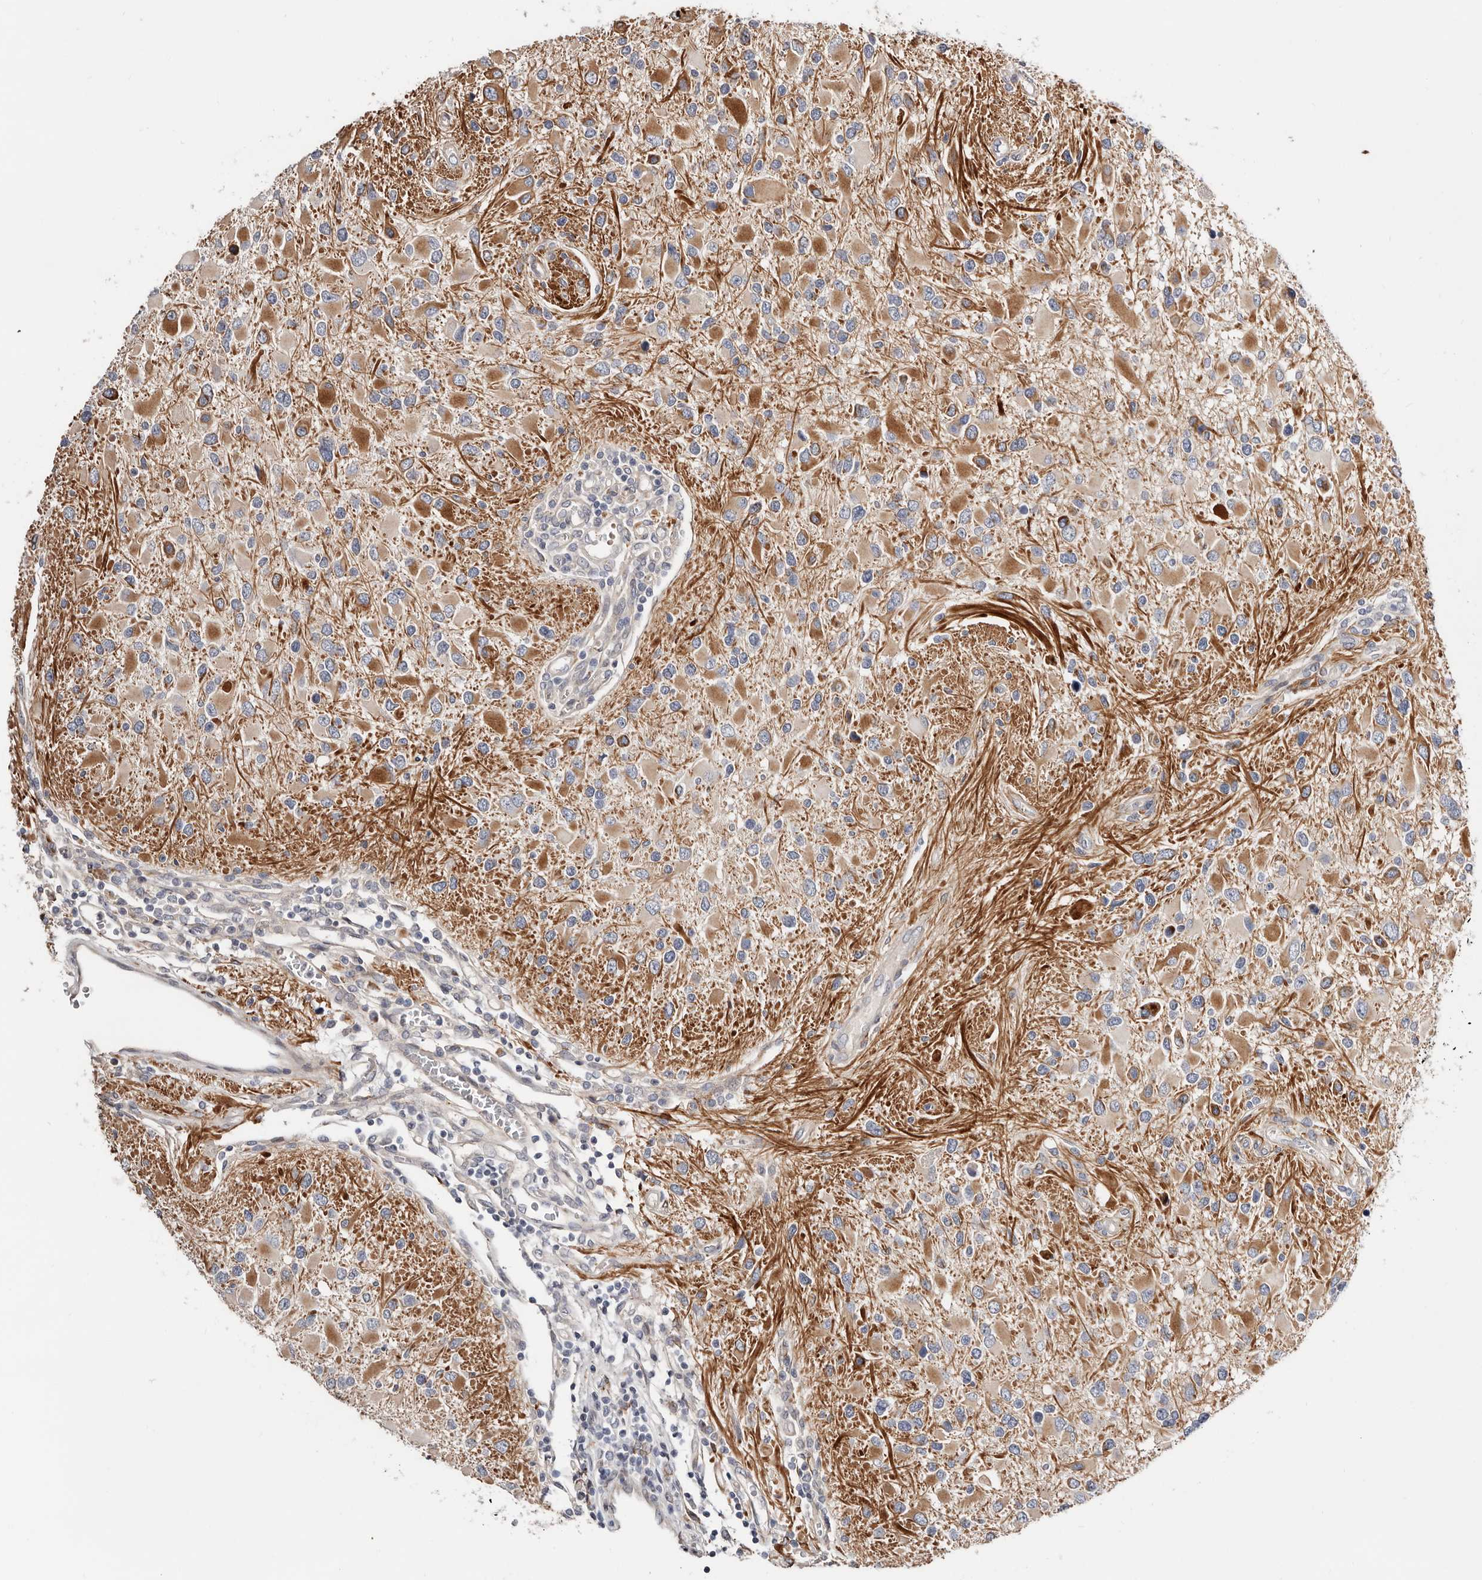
{"staining": {"intensity": "moderate", "quantity": "25%-75%", "location": "cytoplasmic/membranous"}, "tissue": "glioma", "cell_type": "Tumor cells", "image_type": "cancer", "snomed": [{"axis": "morphology", "description": "Glioma, malignant, High grade"}, {"axis": "topography", "description": "Brain"}], "caption": "A high-resolution histopathology image shows IHC staining of malignant glioma (high-grade), which displays moderate cytoplasmic/membranous positivity in approximately 25%-75% of tumor cells.", "gene": "USH1C", "patient": {"sex": "male", "age": 53}}